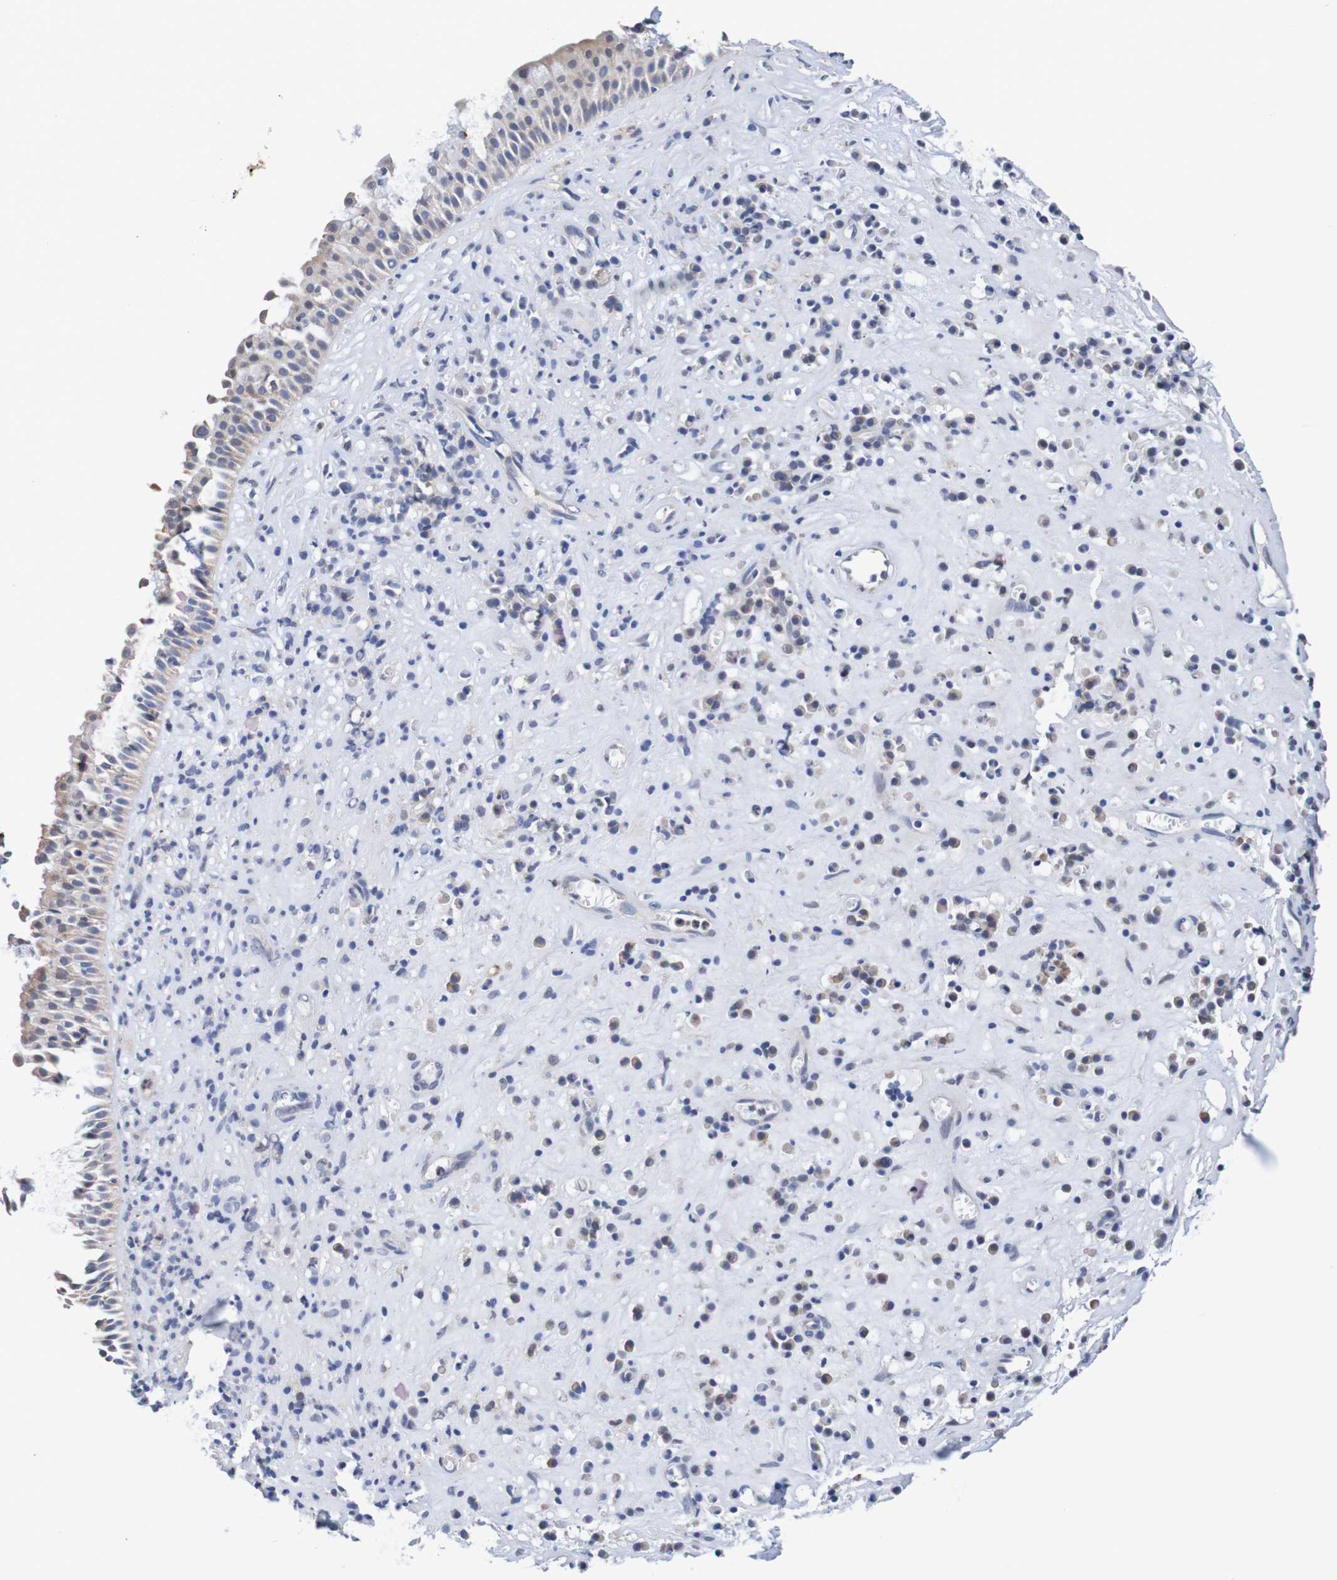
{"staining": {"intensity": "weak", "quantity": ">75%", "location": "cytoplasmic/membranous"}, "tissue": "nasopharynx", "cell_type": "Respiratory epithelial cells", "image_type": "normal", "snomed": [{"axis": "morphology", "description": "Normal tissue, NOS"}, {"axis": "topography", "description": "Nasopharynx"}], "caption": "Nasopharynx stained with a brown dye displays weak cytoplasmic/membranous positive staining in about >75% of respiratory epithelial cells.", "gene": "FIBP", "patient": {"sex": "female", "age": 51}}